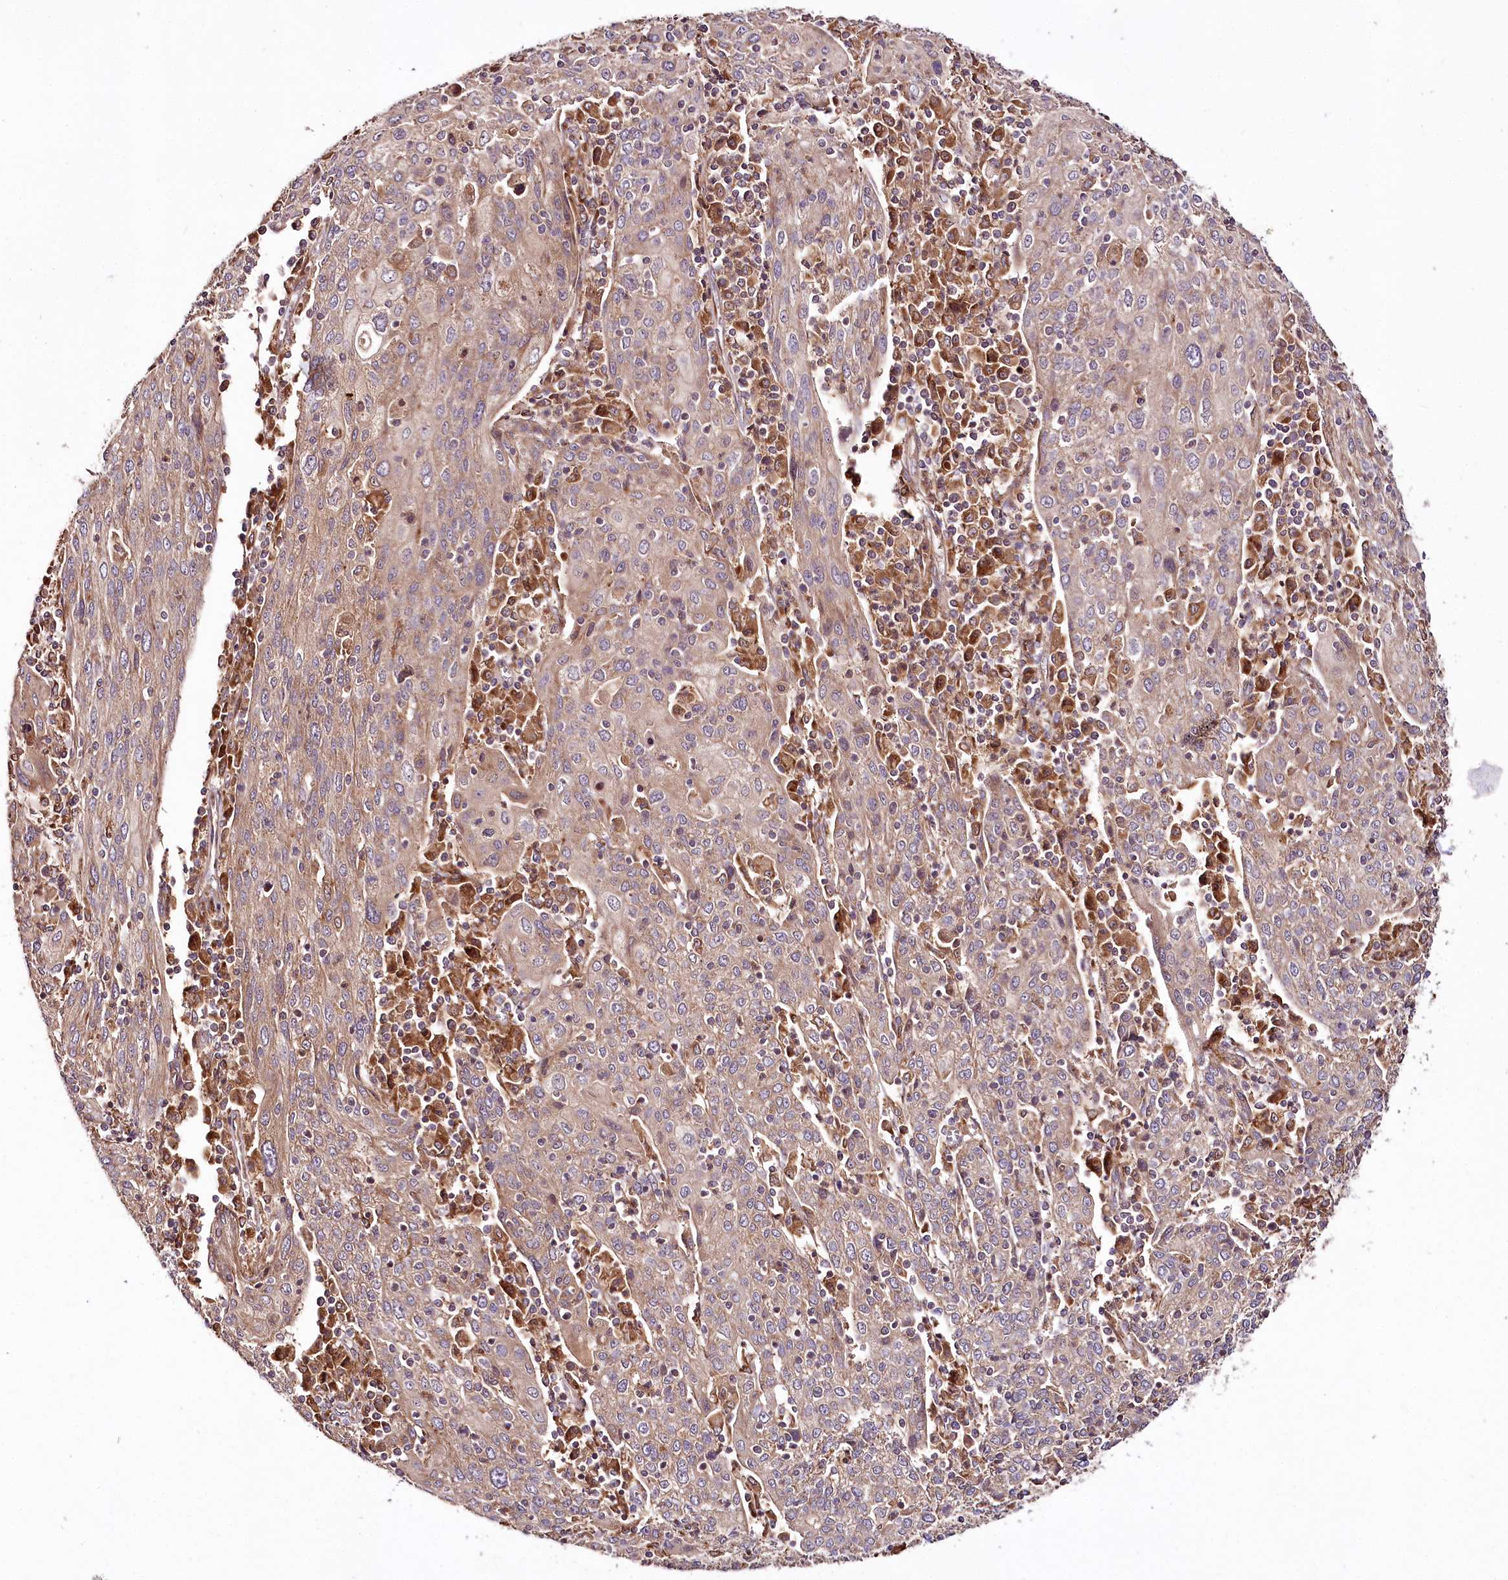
{"staining": {"intensity": "moderate", "quantity": ">75%", "location": "cytoplasmic/membranous"}, "tissue": "cervical cancer", "cell_type": "Tumor cells", "image_type": "cancer", "snomed": [{"axis": "morphology", "description": "Squamous cell carcinoma, NOS"}, {"axis": "topography", "description": "Cervix"}], "caption": "Cervical cancer (squamous cell carcinoma) tissue reveals moderate cytoplasmic/membranous positivity in about >75% of tumor cells", "gene": "RAB7A", "patient": {"sex": "female", "age": 67}}